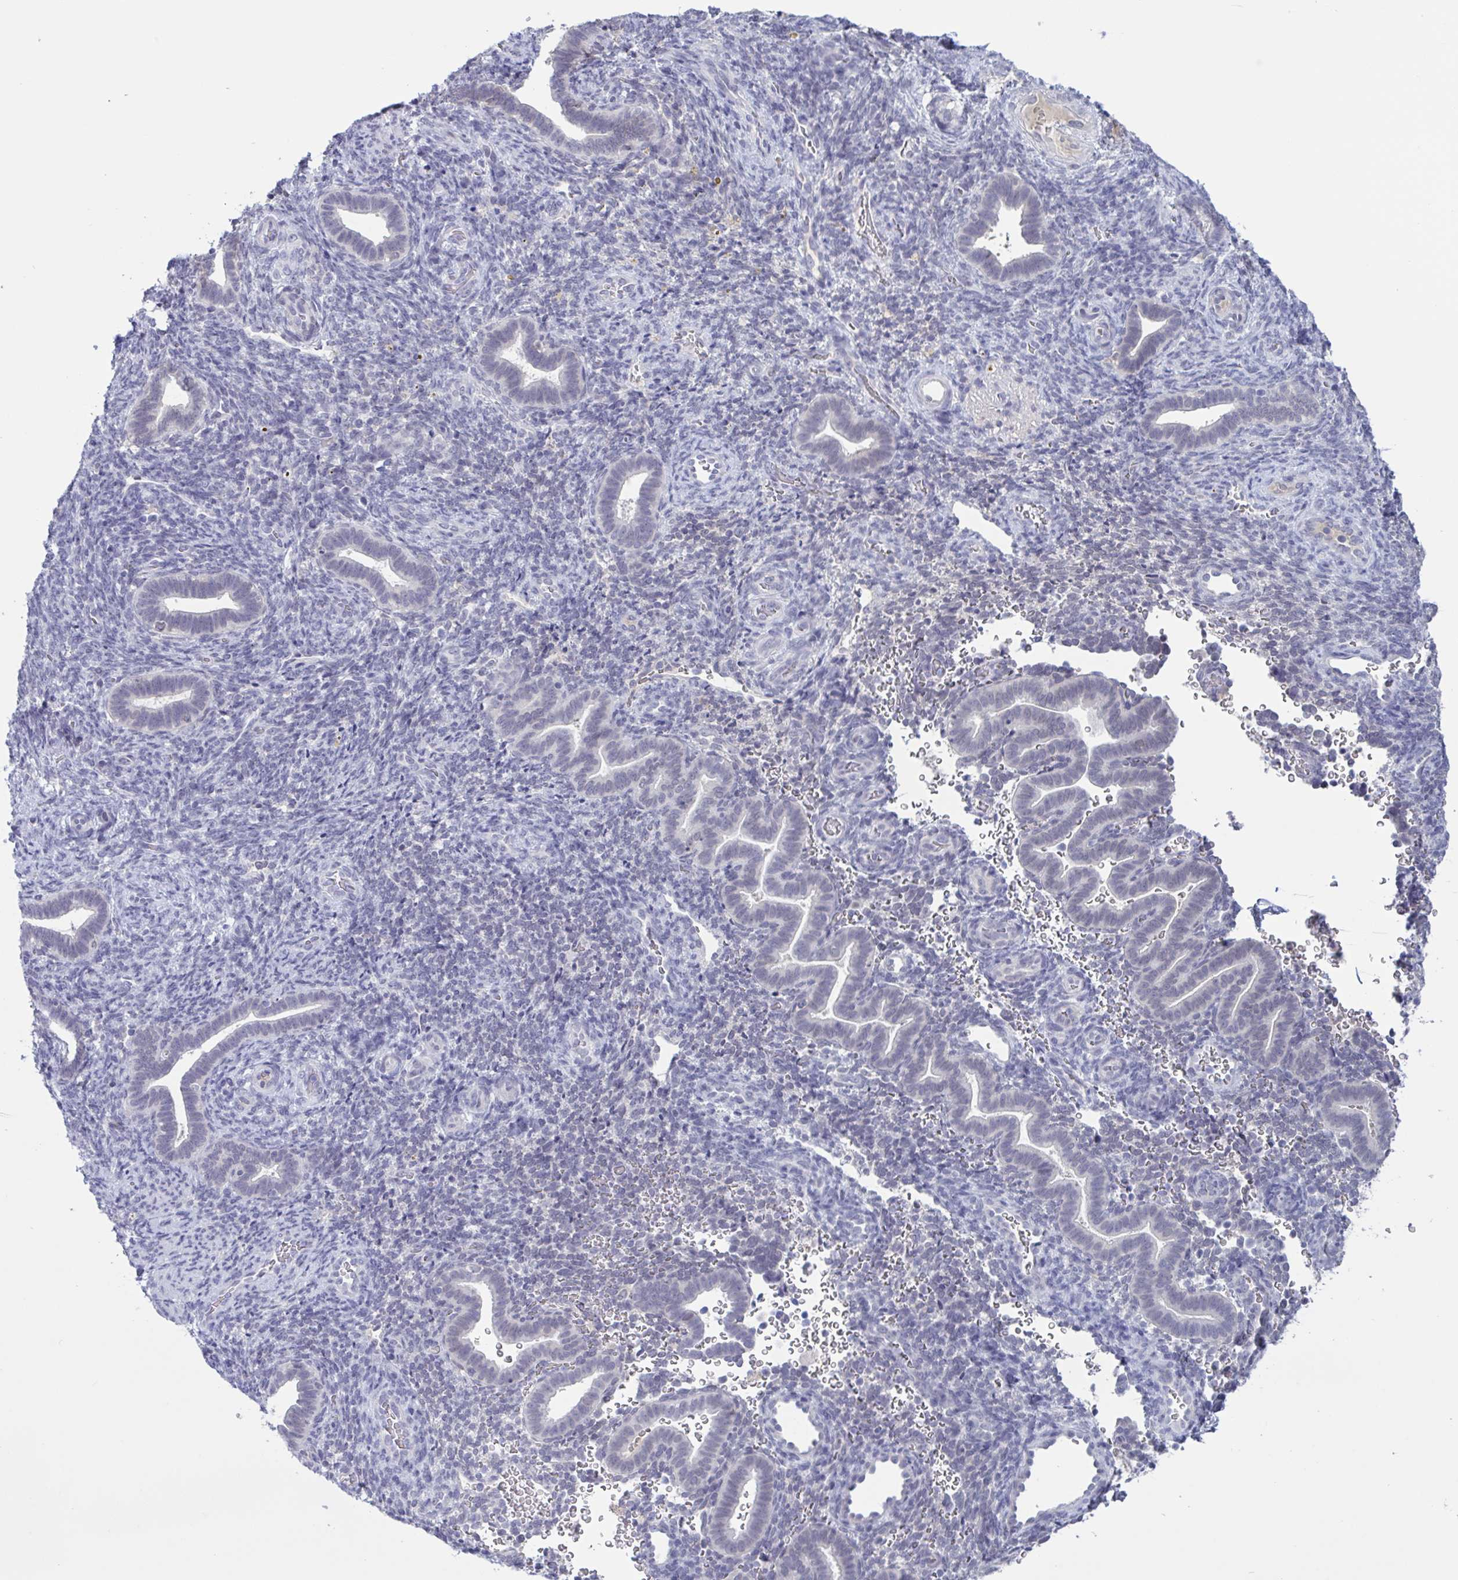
{"staining": {"intensity": "negative", "quantity": "none", "location": "none"}, "tissue": "endometrium", "cell_type": "Cells in endometrial stroma", "image_type": "normal", "snomed": [{"axis": "morphology", "description": "Normal tissue, NOS"}, {"axis": "topography", "description": "Endometrium"}], "caption": "IHC image of unremarkable endometrium: human endometrium stained with DAB exhibits no significant protein positivity in cells in endometrial stroma. The staining is performed using DAB brown chromogen with nuclei counter-stained in using hematoxylin.", "gene": "SERPINB13", "patient": {"sex": "female", "age": 34}}